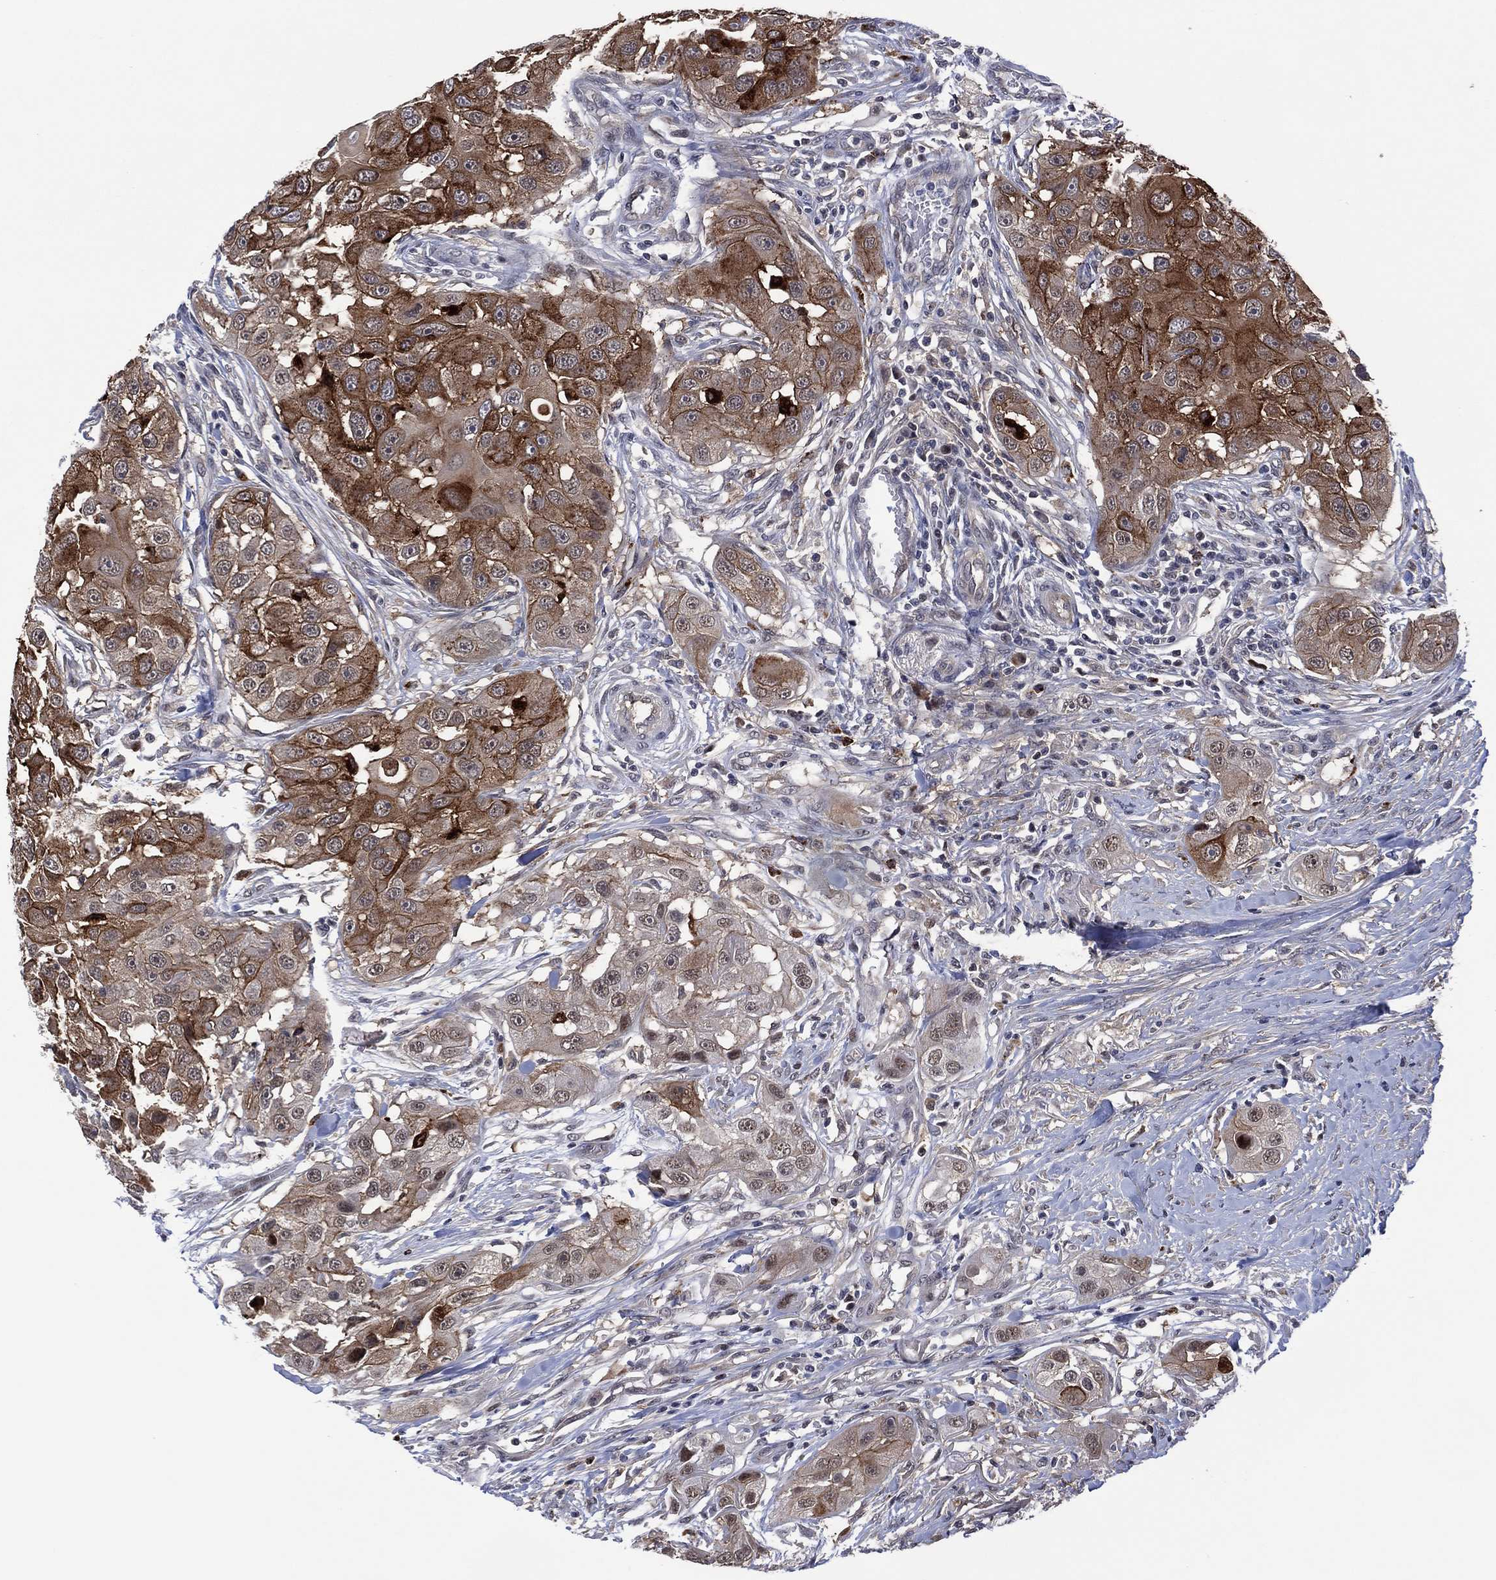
{"staining": {"intensity": "moderate", "quantity": "25%-75%", "location": "cytoplasmic/membranous"}, "tissue": "head and neck cancer", "cell_type": "Tumor cells", "image_type": "cancer", "snomed": [{"axis": "morphology", "description": "Squamous cell carcinoma, NOS"}, {"axis": "topography", "description": "Head-Neck"}], "caption": "The image reveals staining of squamous cell carcinoma (head and neck), revealing moderate cytoplasmic/membranous protein expression (brown color) within tumor cells.", "gene": "DPP4", "patient": {"sex": "male", "age": 51}}